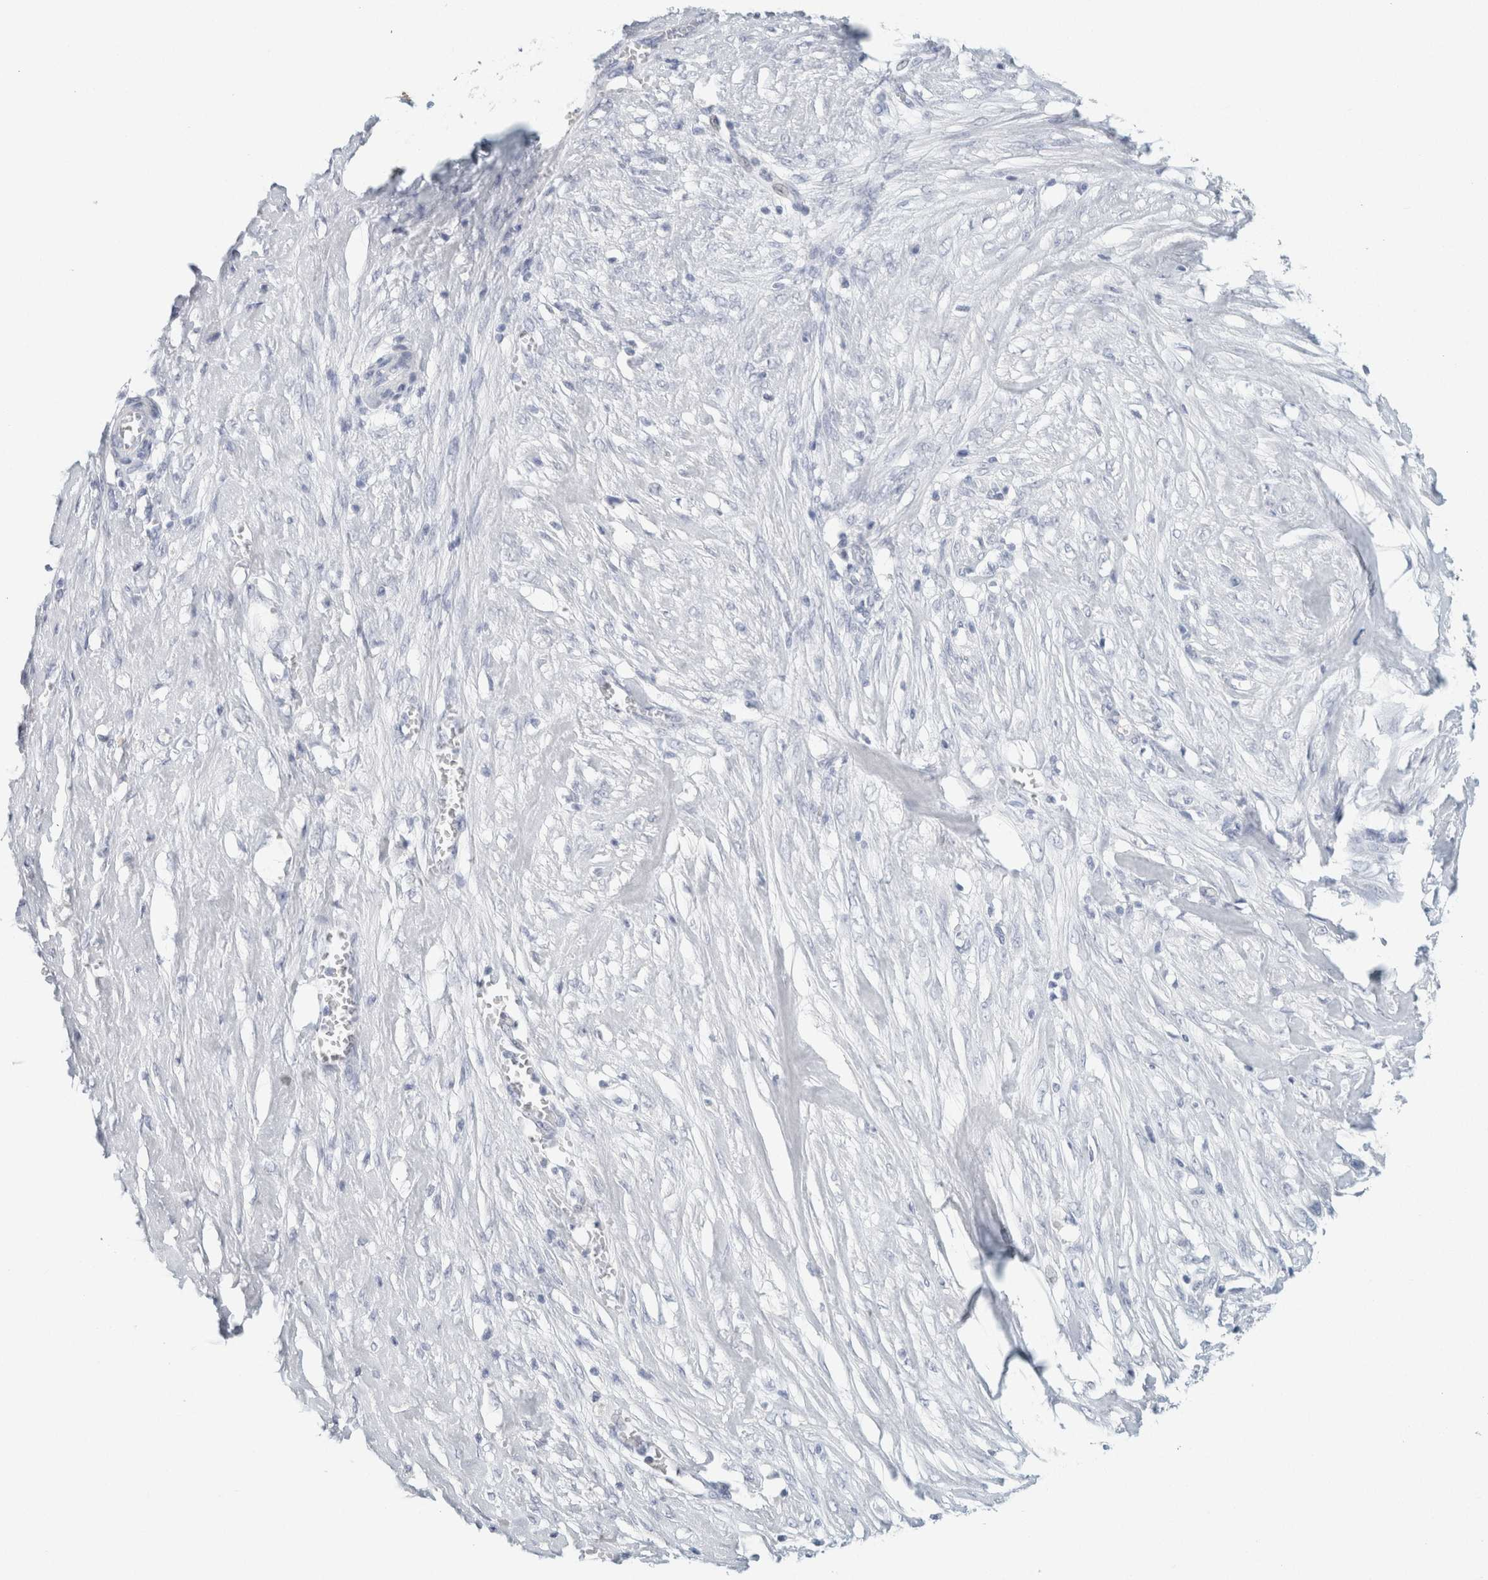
{"staining": {"intensity": "negative", "quantity": "none", "location": "none"}, "tissue": "ovarian cancer", "cell_type": "Tumor cells", "image_type": "cancer", "snomed": [{"axis": "morphology", "description": "Cystadenocarcinoma, mucinous, NOS"}, {"axis": "topography", "description": "Ovary"}], "caption": "A photomicrograph of human ovarian cancer (mucinous cystadenocarcinoma) is negative for staining in tumor cells.", "gene": "IL6", "patient": {"sex": "female", "age": 80}}